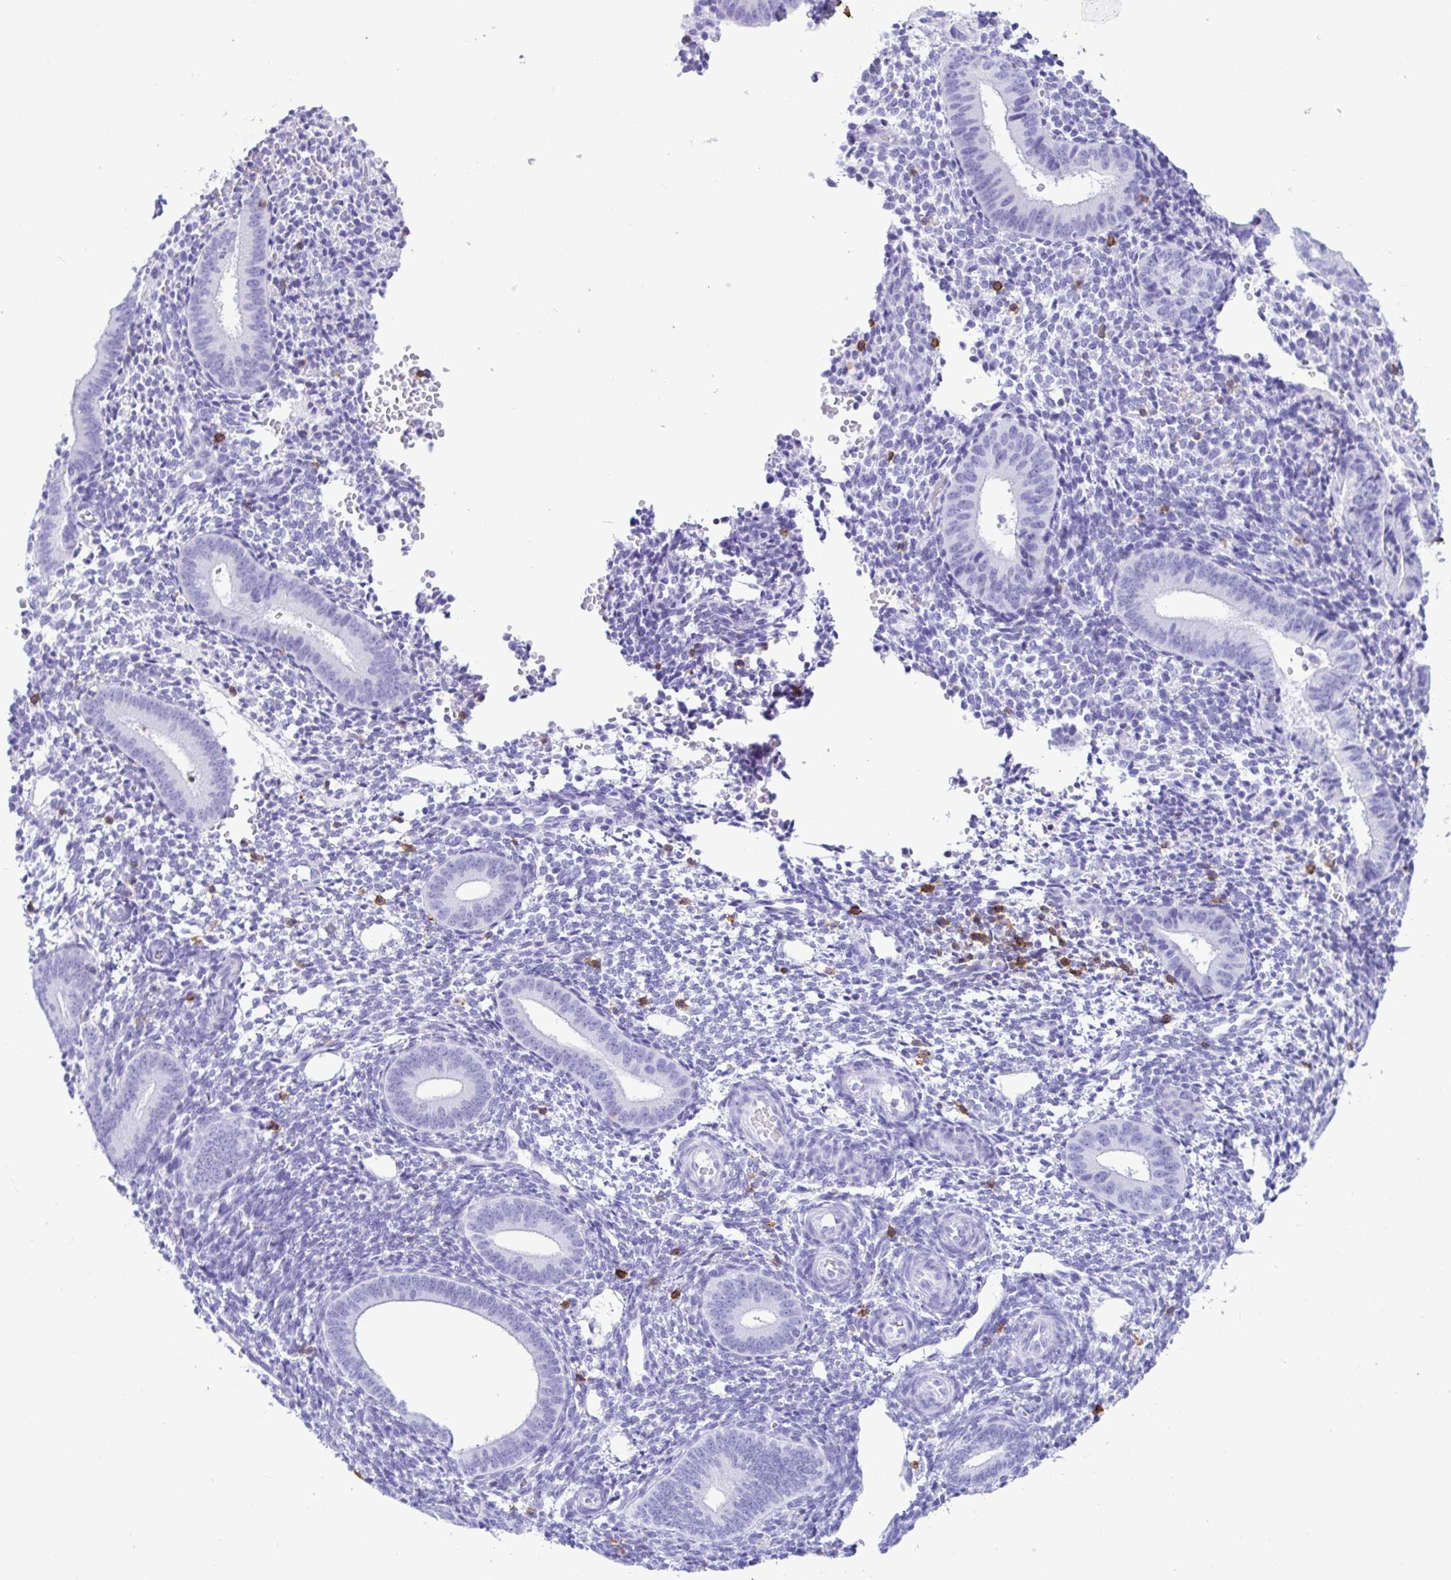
{"staining": {"intensity": "negative", "quantity": "none", "location": "none"}, "tissue": "endometrium", "cell_type": "Cells in endometrial stroma", "image_type": "normal", "snomed": [{"axis": "morphology", "description": "Normal tissue, NOS"}, {"axis": "topography", "description": "Endometrium"}], "caption": "This is a micrograph of IHC staining of normal endometrium, which shows no positivity in cells in endometrial stroma. (DAB (3,3'-diaminobenzidine) IHC visualized using brightfield microscopy, high magnification).", "gene": "CD5", "patient": {"sex": "female", "age": 40}}